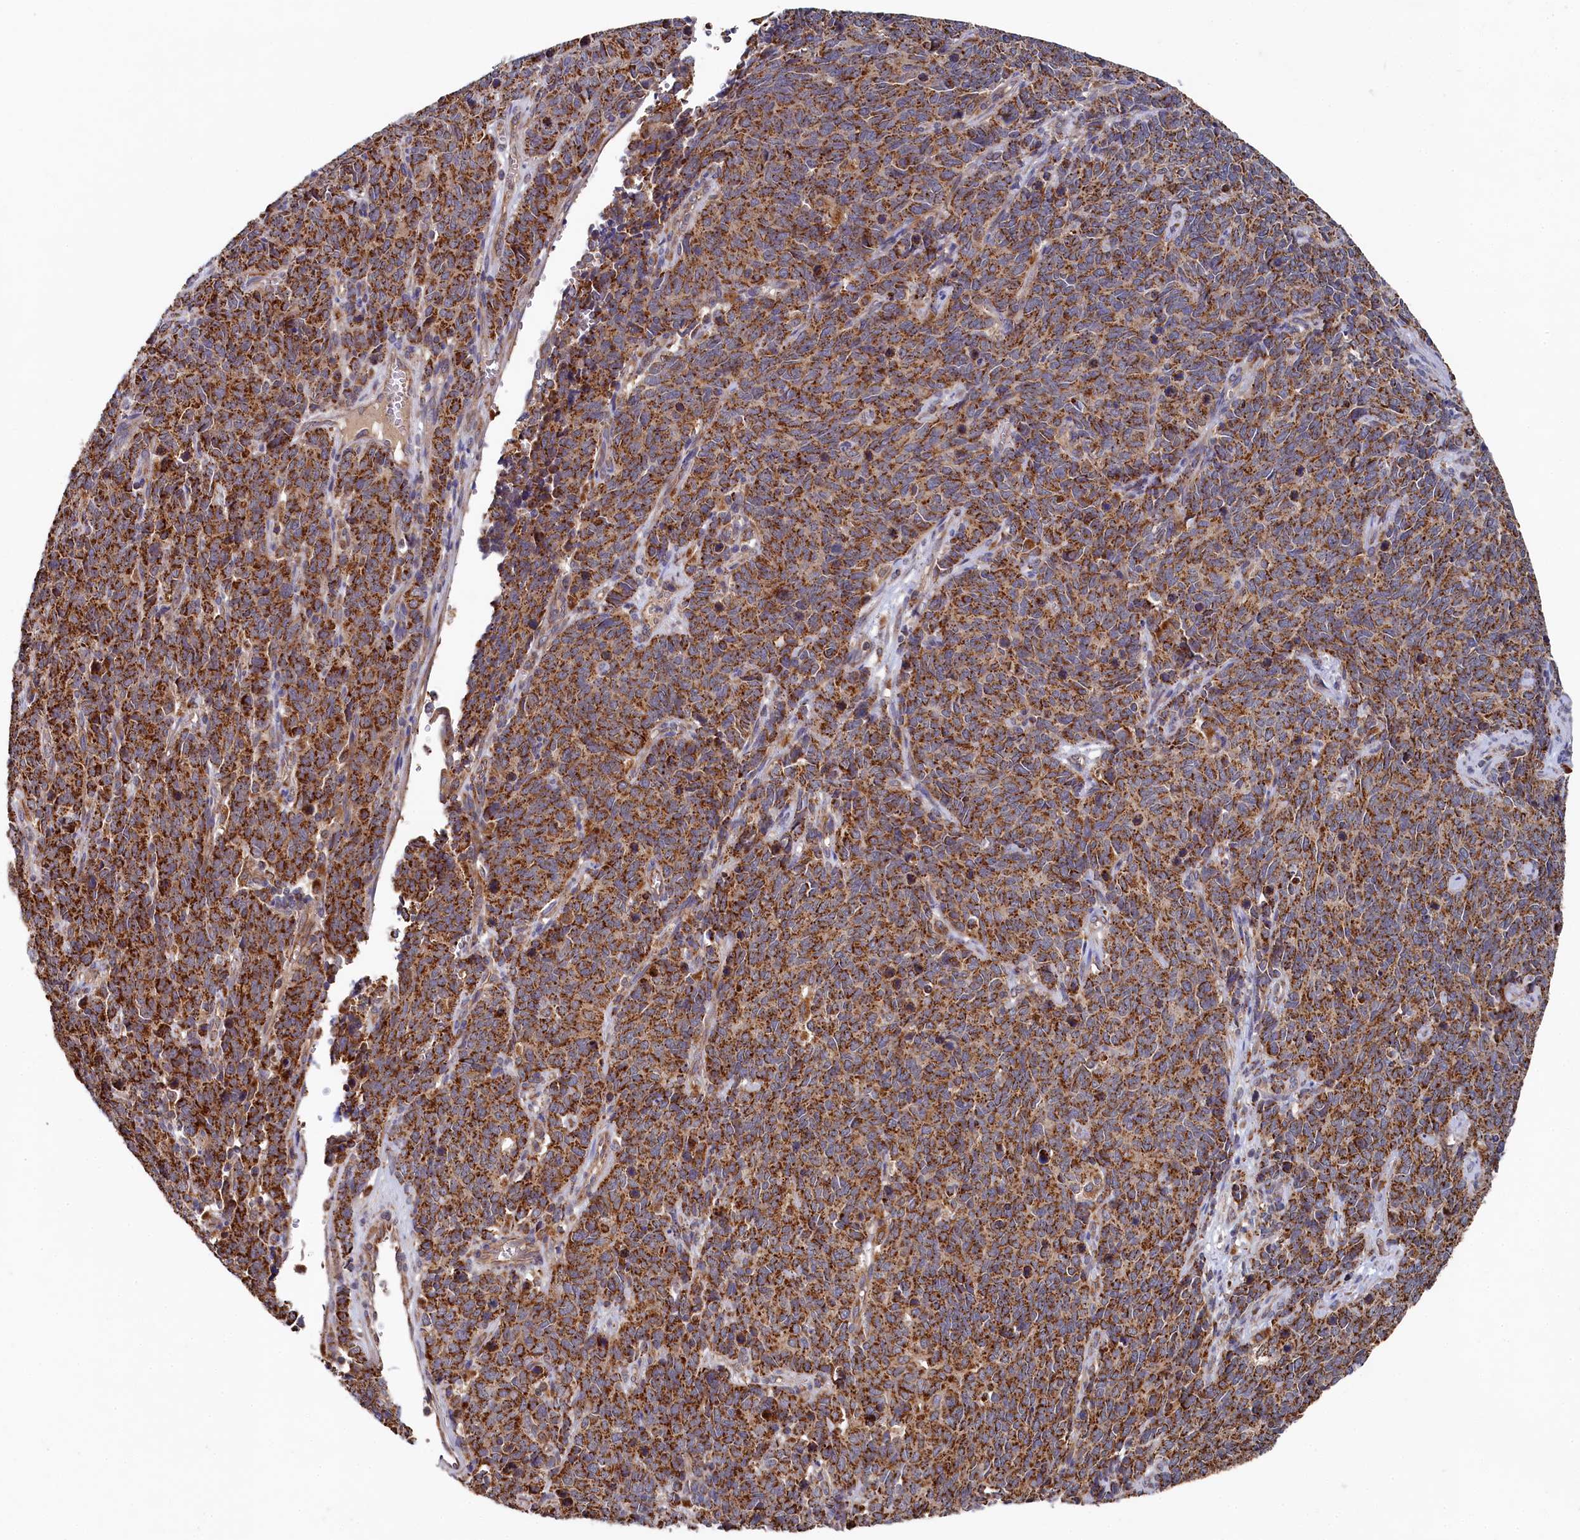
{"staining": {"intensity": "strong", "quantity": ">75%", "location": "cytoplasmic/membranous"}, "tissue": "cervical cancer", "cell_type": "Tumor cells", "image_type": "cancer", "snomed": [{"axis": "morphology", "description": "Squamous cell carcinoma, NOS"}, {"axis": "topography", "description": "Cervix"}], "caption": "Protein staining by immunohistochemistry demonstrates strong cytoplasmic/membranous positivity in about >75% of tumor cells in squamous cell carcinoma (cervical).", "gene": "HAUS2", "patient": {"sex": "female", "age": 60}}